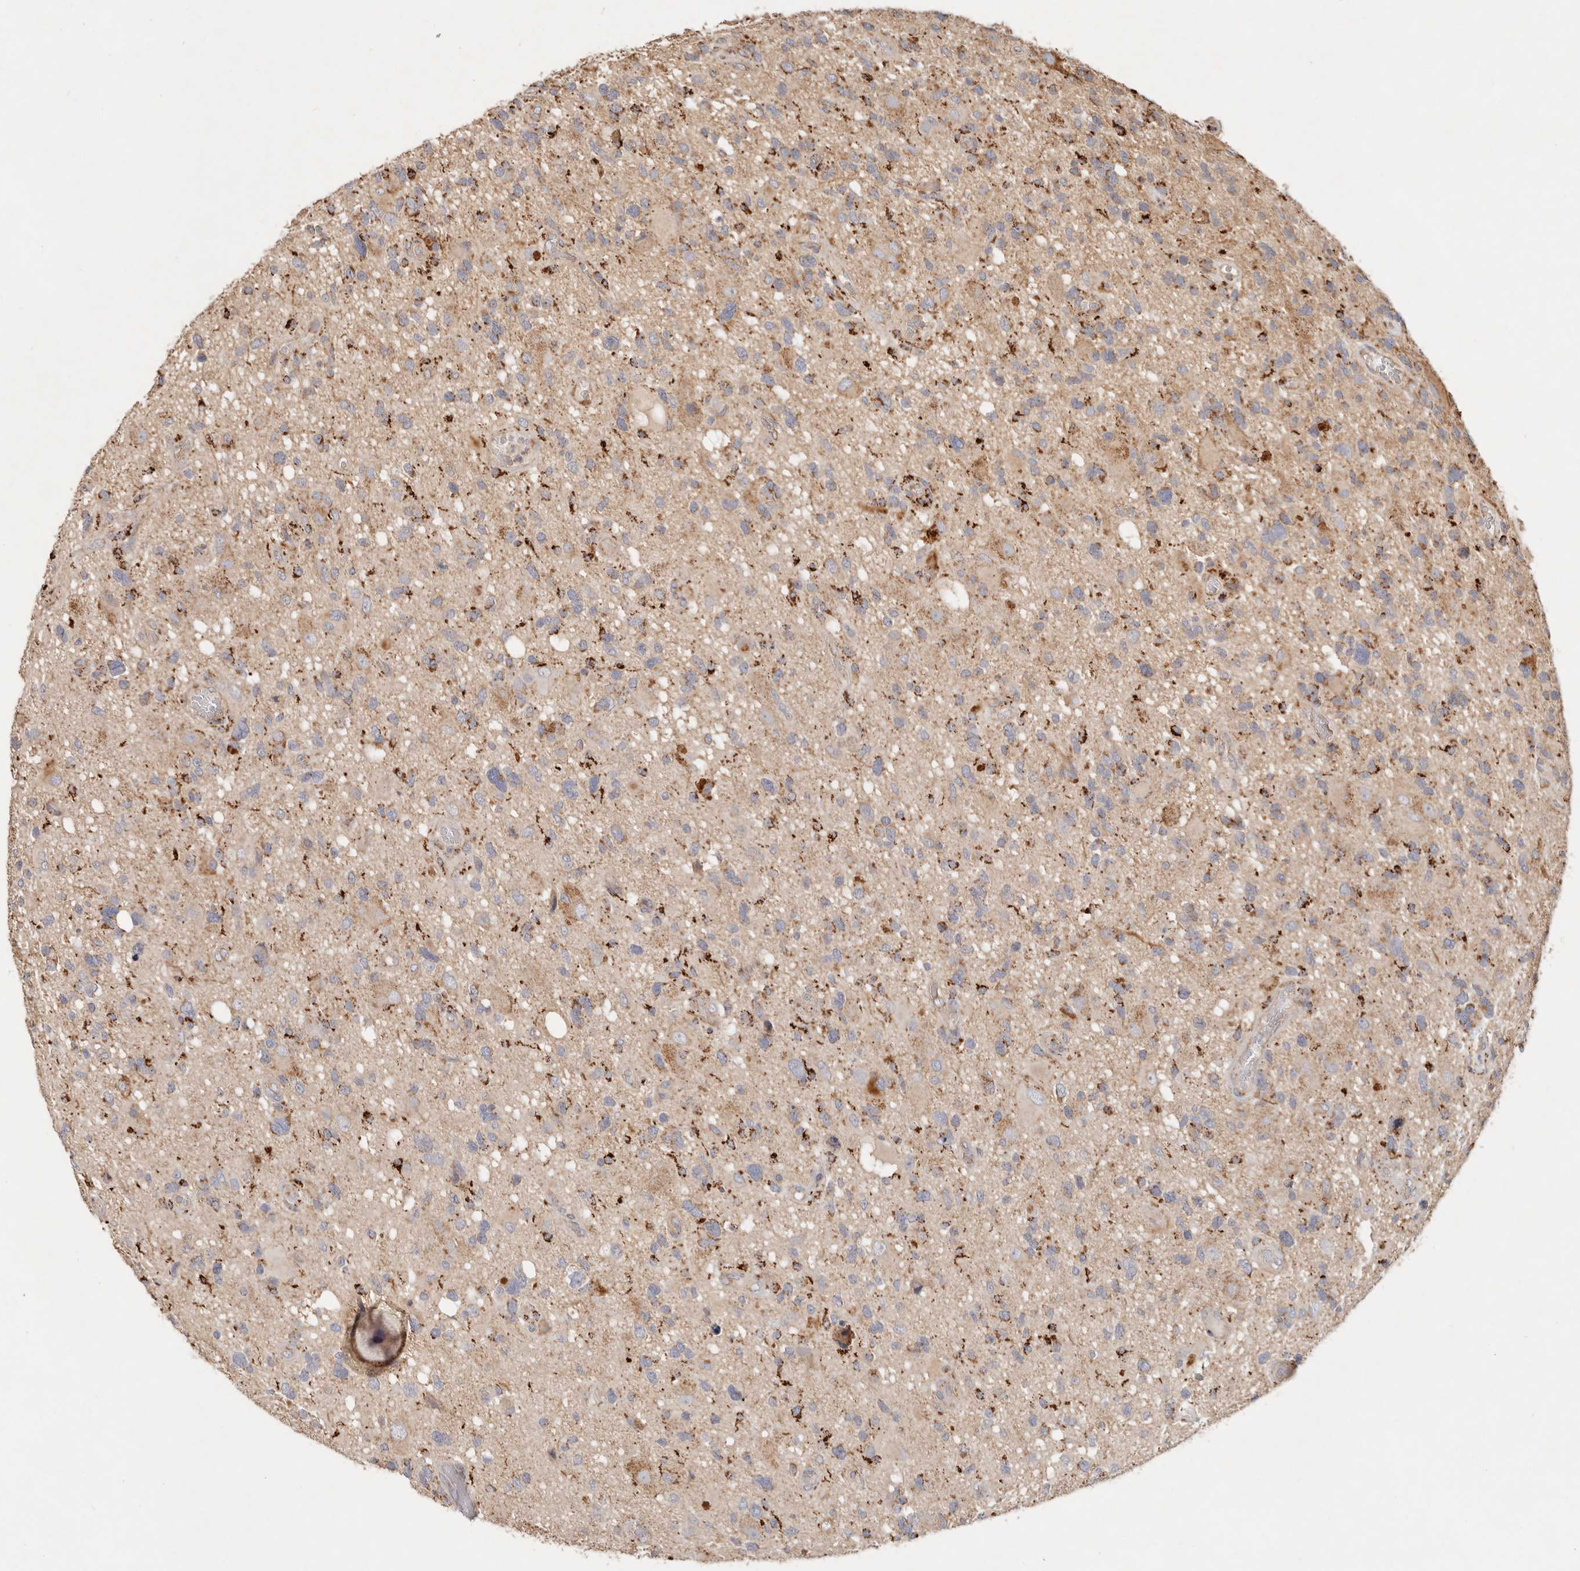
{"staining": {"intensity": "strong", "quantity": "25%-75%", "location": "cytoplasmic/membranous"}, "tissue": "glioma", "cell_type": "Tumor cells", "image_type": "cancer", "snomed": [{"axis": "morphology", "description": "Glioma, malignant, High grade"}, {"axis": "topography", "description": "Brain"}], "caption": "The photomicrograph displays immunohistochemical staining of glioma. There is strong cytoplasmic/membranous expression is appreciated in approximately 25%-75% of tumor cells.", "gene": "ARHGEF10L", "patient": {"sex": "male", "age": 33}}